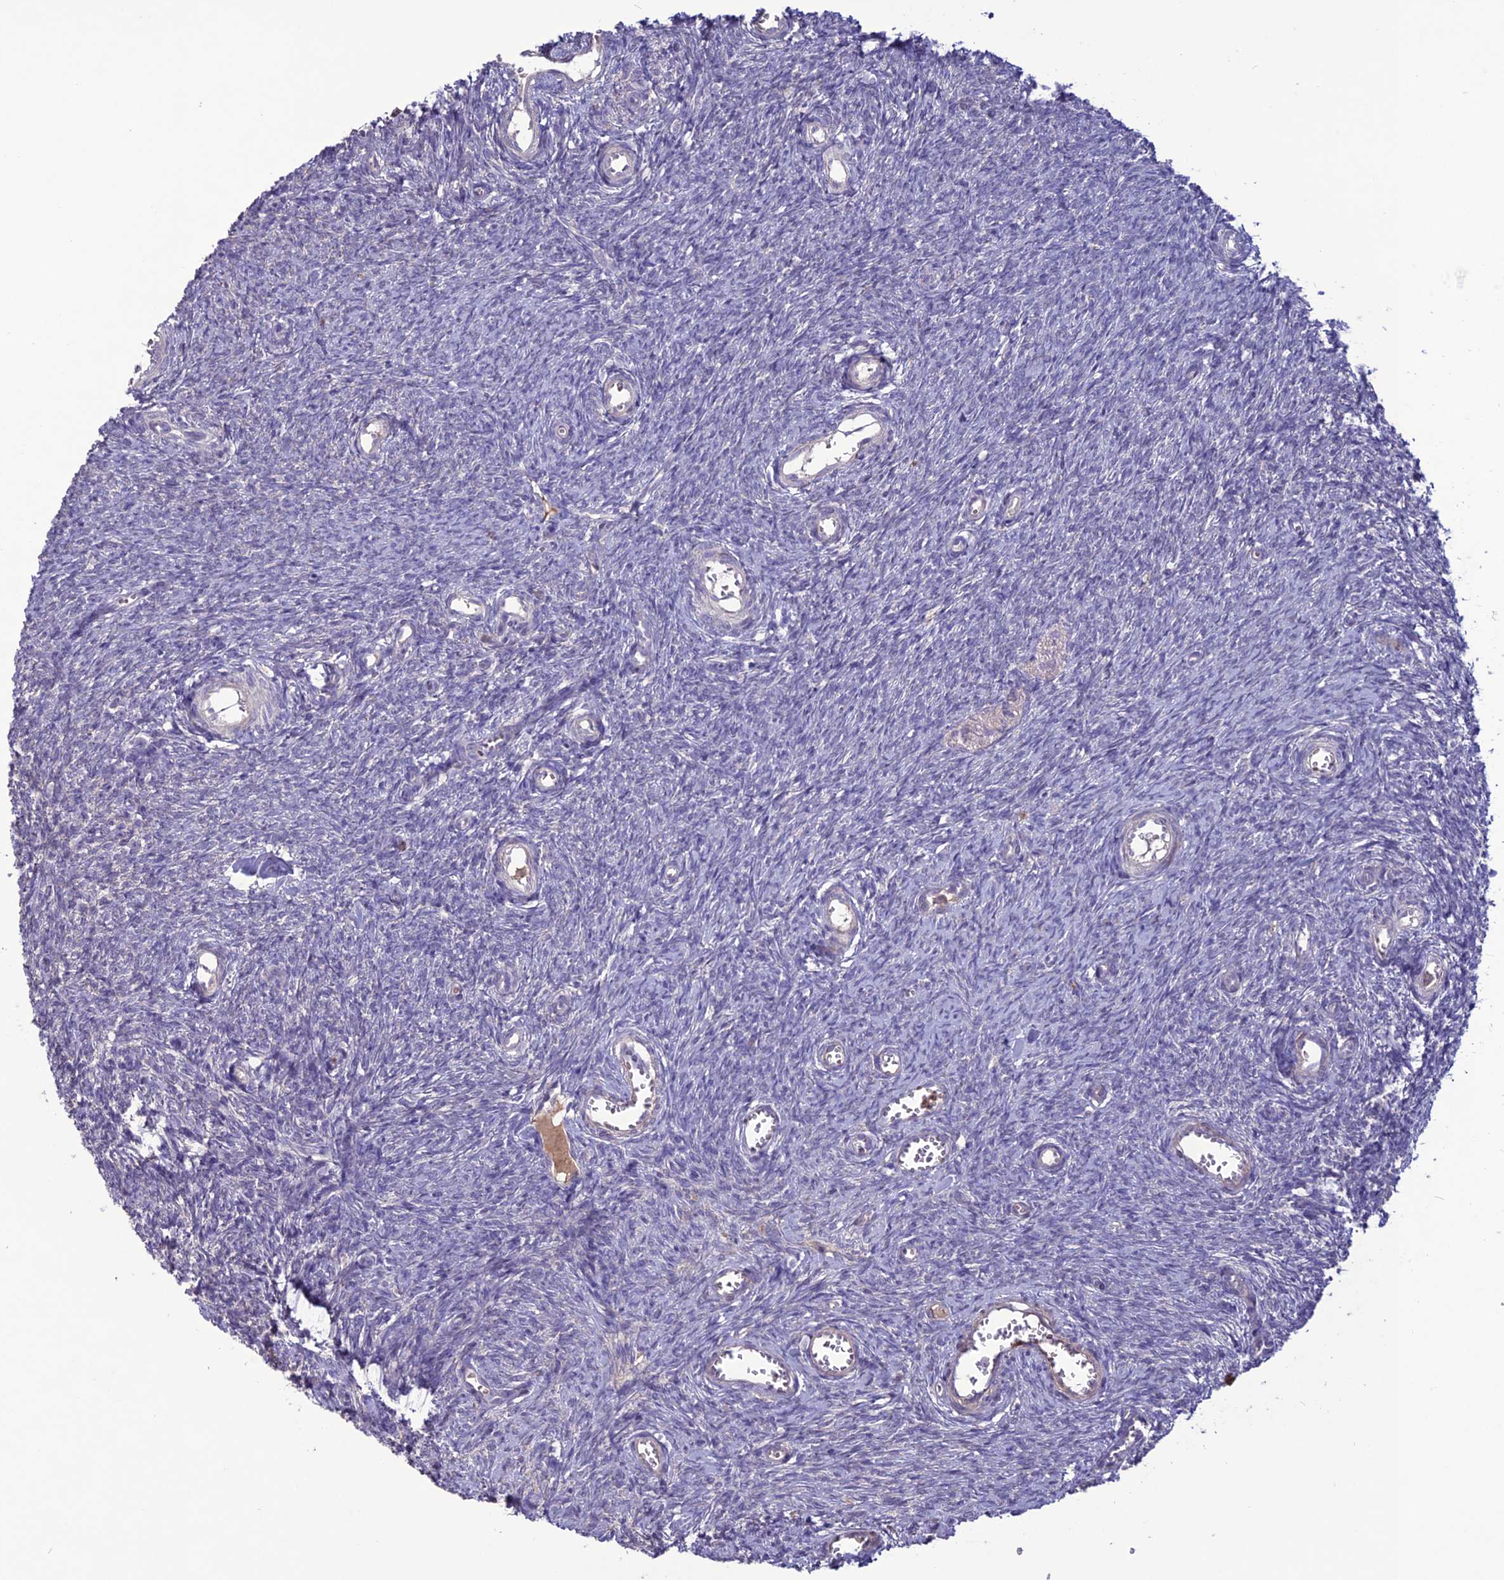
{"staining": {"intensity": "negative", "quantity": "none", "location": "none"}, "tissue": "ovary", "cell_type": "Ovarian stroma cells", "image_type": "normal", "snomed": [{"axis": "morphology", "description": "Normal tissue, NOS"}, {"axis": "topography", "description": "Ovary"}], "caption": "Ovarian stroma cells are negative for brown protein staining in benign ovary. (DAB immunohistochemistry (IHC), high magnification).", "gene": "C2orf76", "patient": {"sex": "female", "age": 44}}